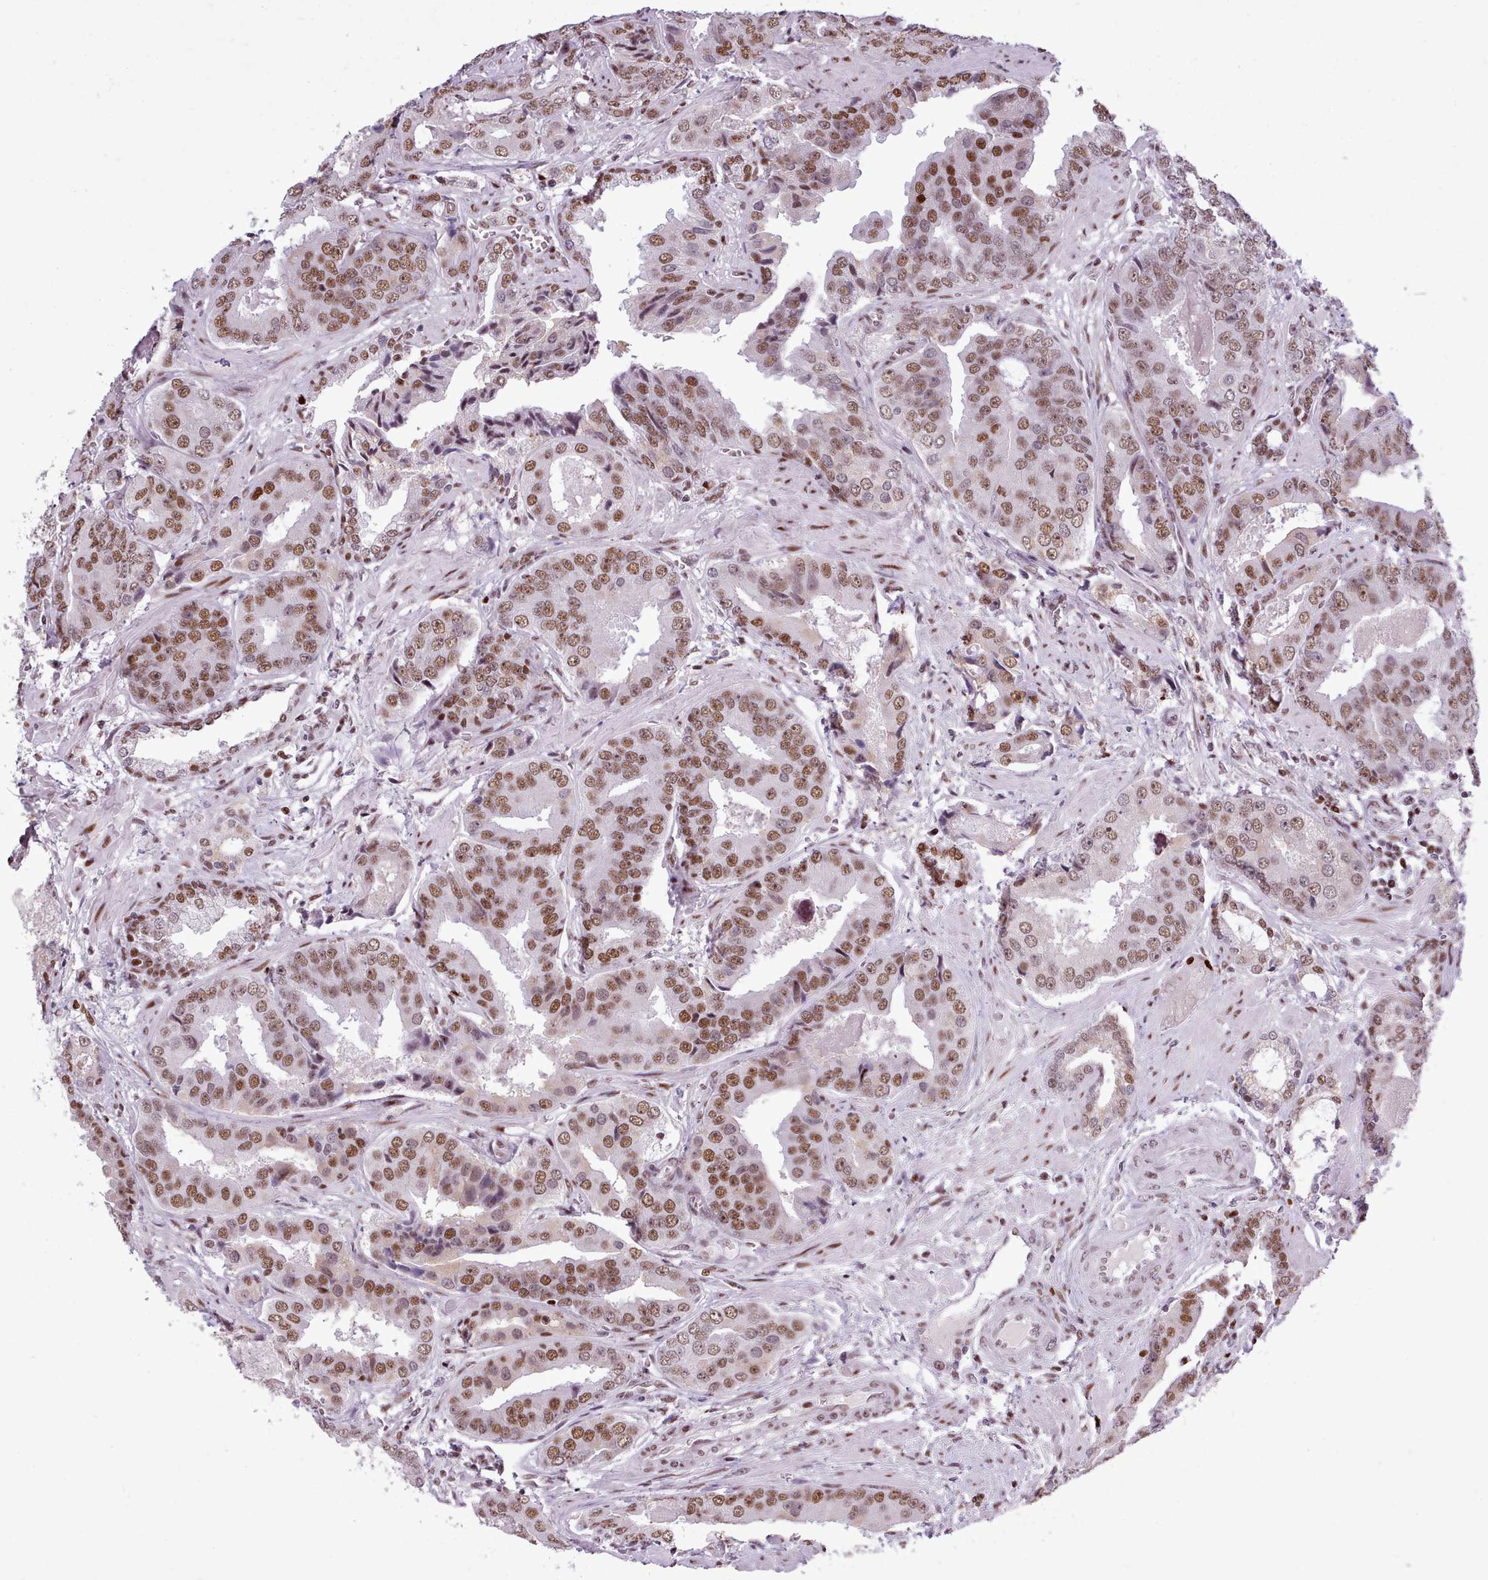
{"staining": {"intensity": "moderate", "quantity": ">75%", "location": "nuclear"}, "tissue": "prostate cancer", "cell_type": "Tumor cells", "image_type": "cancer", "snomed": [{"axis": "morphology", "description": "Adenocarcinoma, High grade"}, {"axis": "topography", "description": "Prostate"}], "caption": "Protein analysis of prostate adenocarcinoma (high-grade) tissue exhibits moderate nuclear expression in approximately >75% of tumor cells. (brown staining indicates protein expression, while blue staining denotes nuclei).", "gene": "SRSF4", "patient": {"sex": "male", "age": 71}}